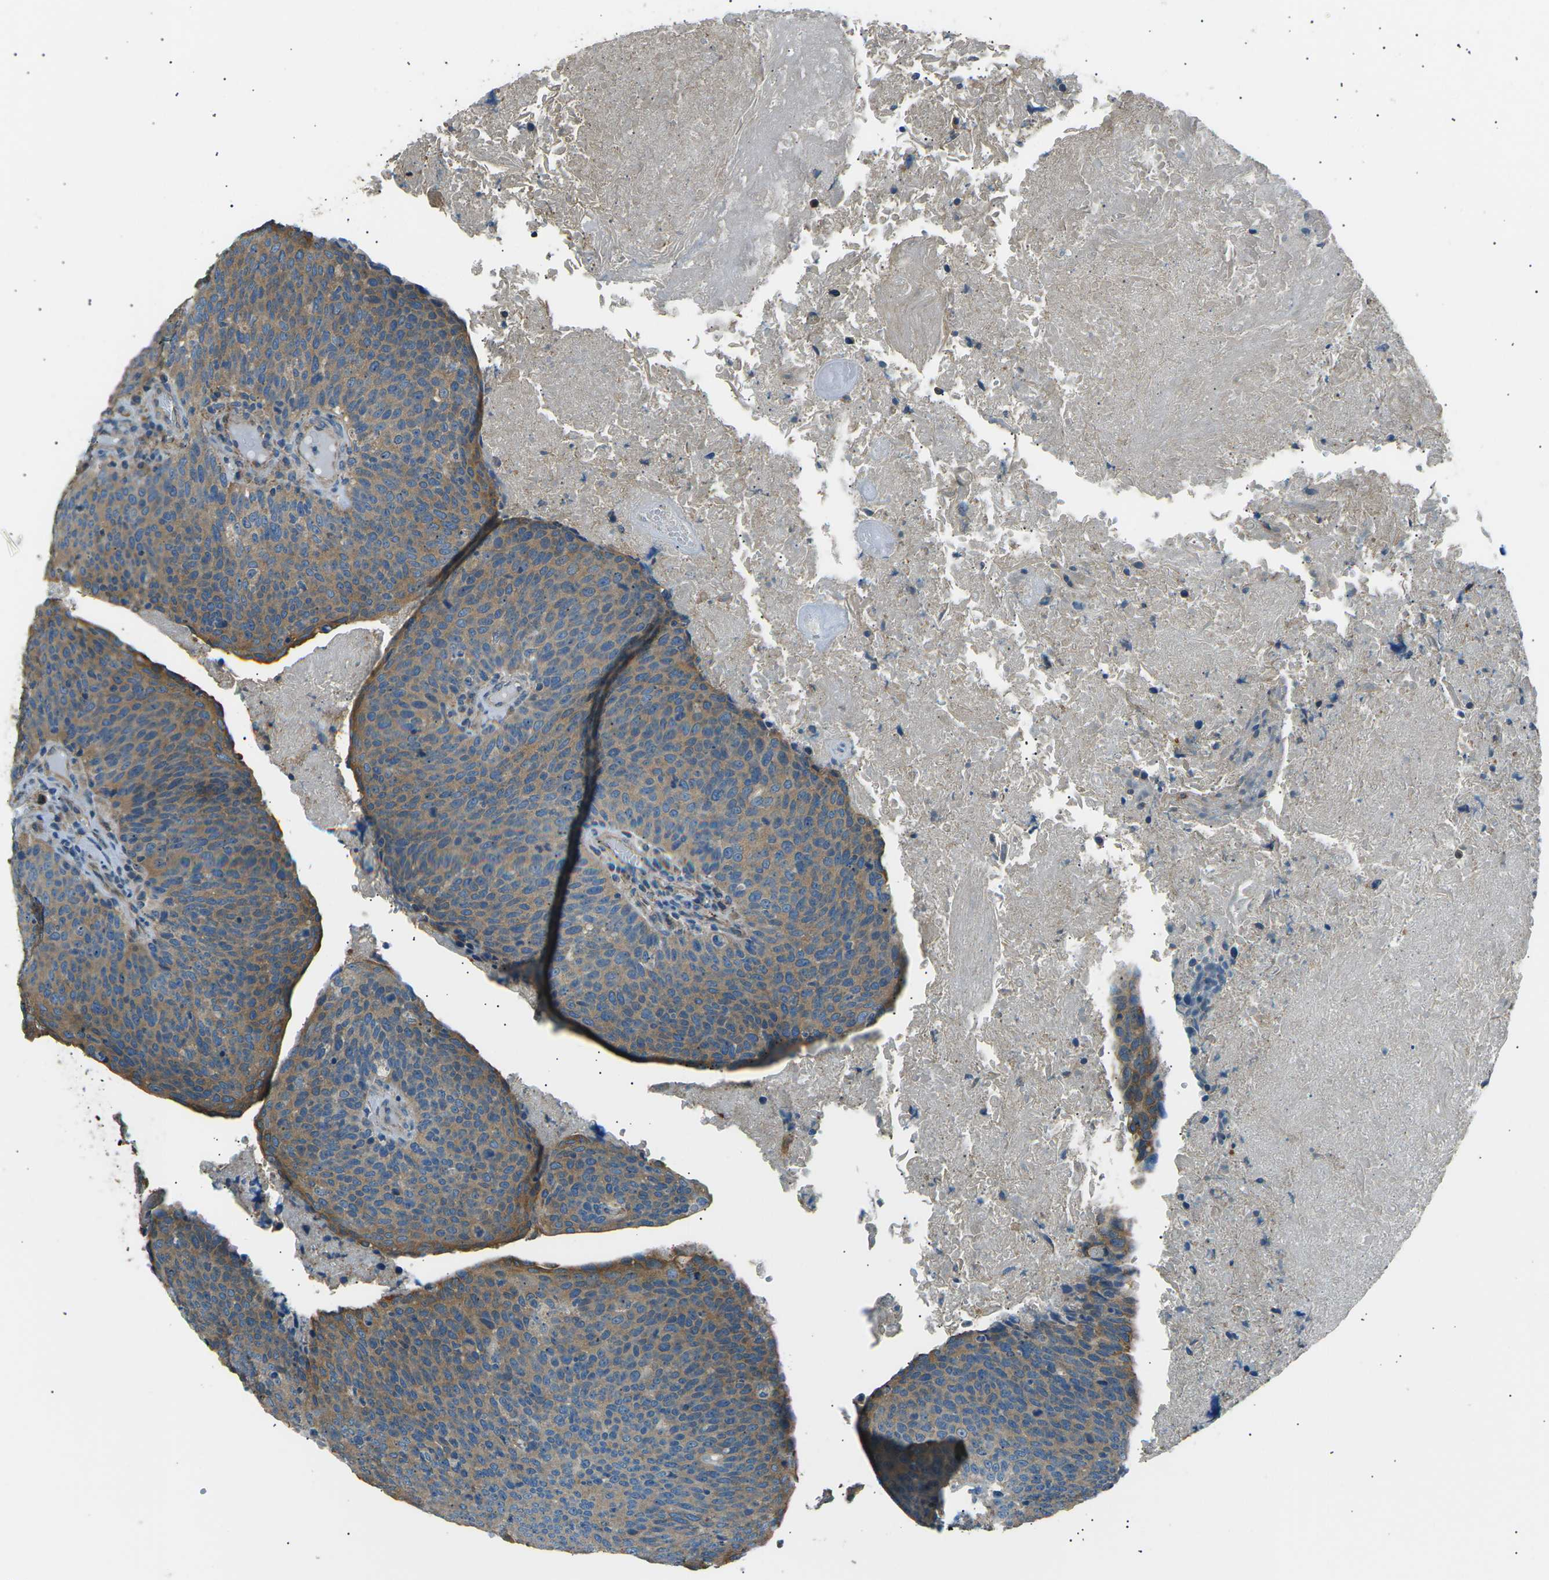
{"staining": {"intensity": "moderate", "quantity": "25%-75%", "location": "cytoplasmic/membranous"}, "tissue": "head and neck cancer", "cell_type": "Tumor cells", "image_type": "cancer", "snomed": [{"axis": "morphology", "description": "Squamous cell carcinoma, NOS"}, {"axis": "morphology", "description": "Squamous cell carcinoma, metastatic, NOS"}, {"axis": "topography", "description": "Lymph node"}, {"axis": "topography", "description": "Head-Neck"}], "caption": "The micrograph exhibits a brown stain indicating the presence of a protein in the cytoplasmic/membranous of tumor cells in head and neck cancer (squamous cell carcinoma).", "gene": "SLK", "patient": {"sex": "male", "age": 62}}